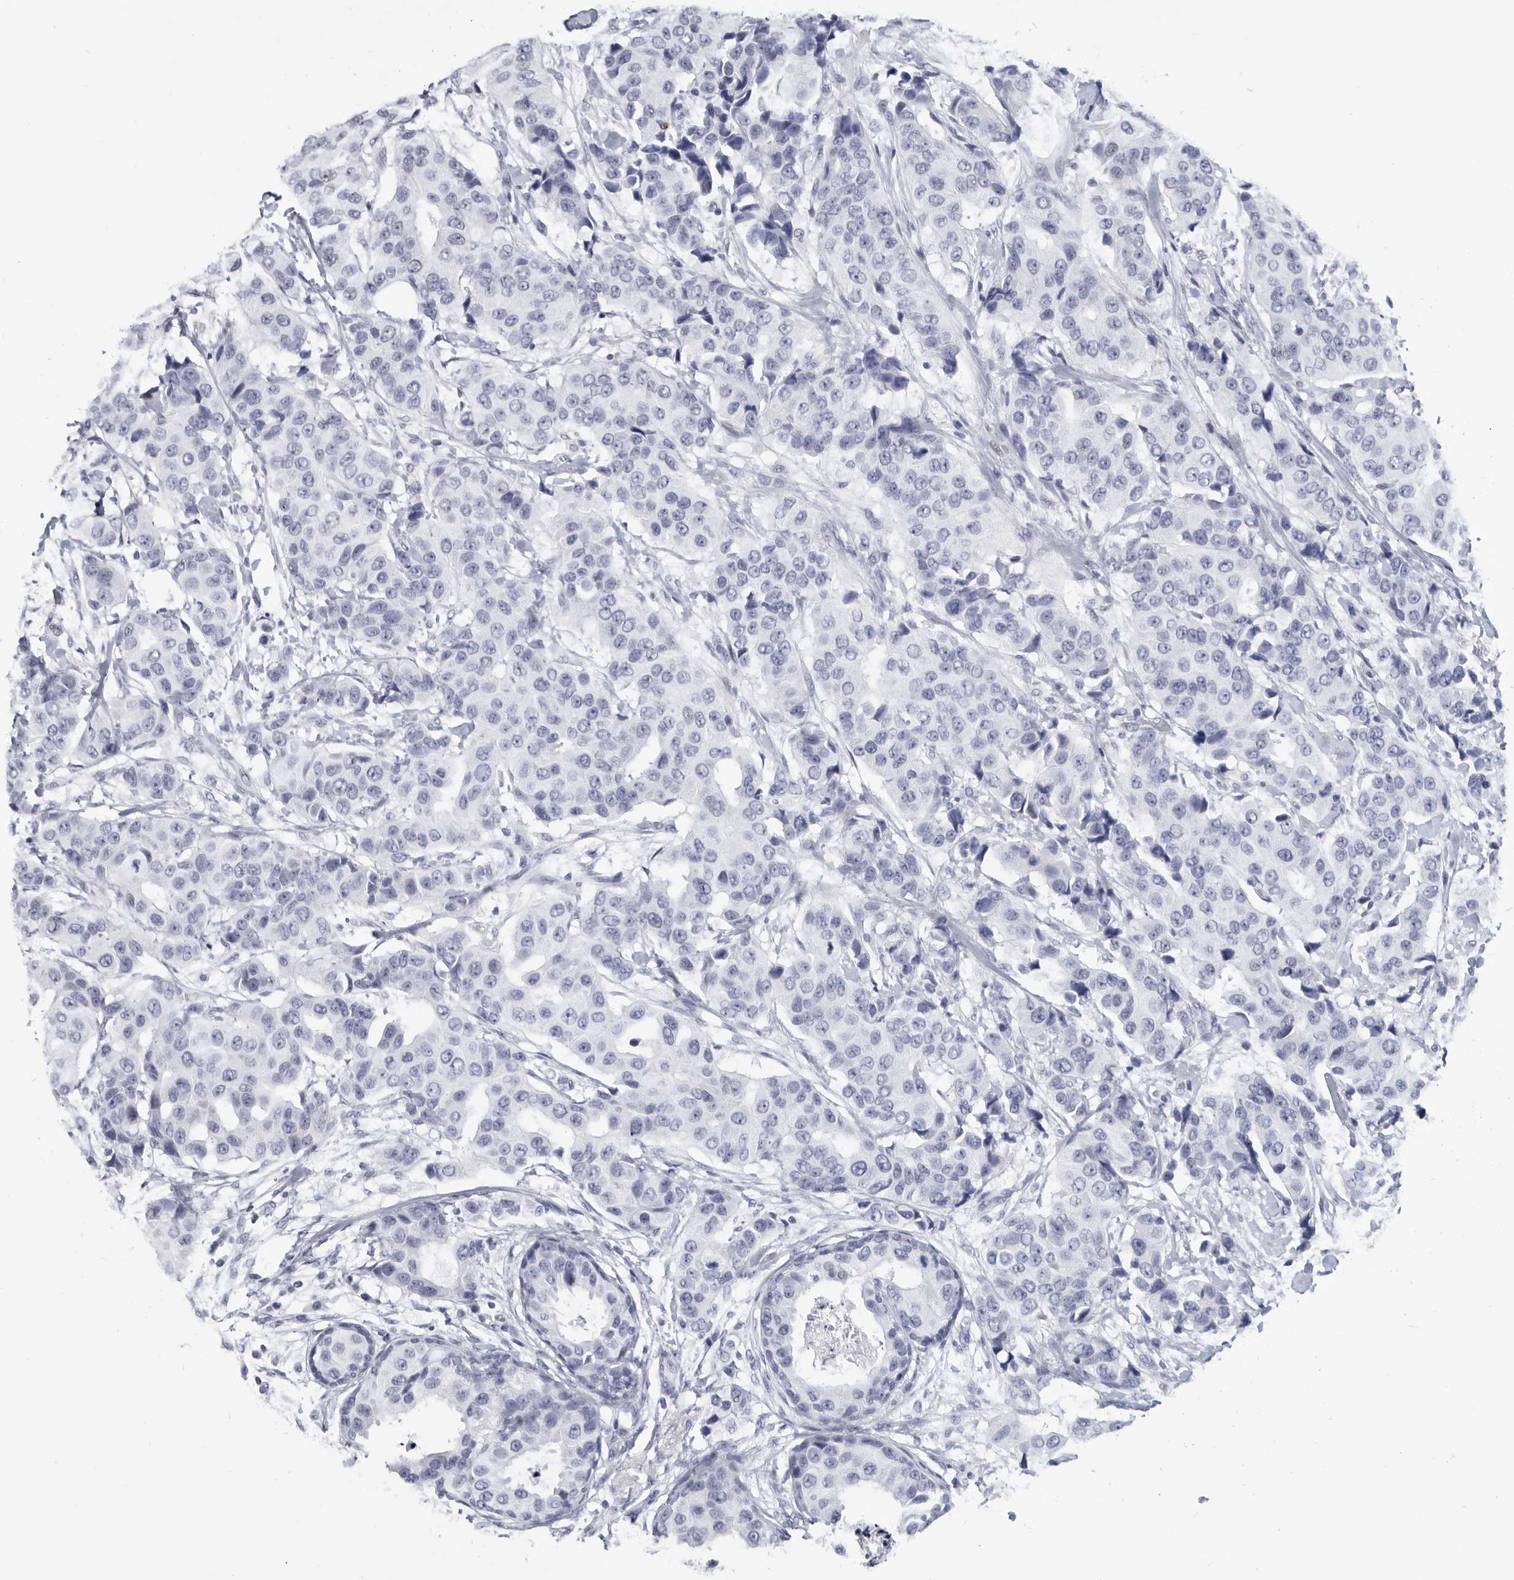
{"staining": {"intensity": "negative", "quantity": "none", "location": "none"}, "tissue": "breast cancer", "cell_type": "Tumor cells", "image_type": "cancer", "snomed": [{"axis": "morphology", "description": "Normal tissue, NOS"}, {"axis": "morphology", "description": "Duct carcinoma"}, {"axis": "topography", "description": "Breast"}], "caption": "Breast invasive ductal carcinoma stained for a protein using immunohistochemistry (IHC) demonstrates no positivity tumor cells.", "gene": "WRAP73", "patient": {"sex": "female", "age": 39}}